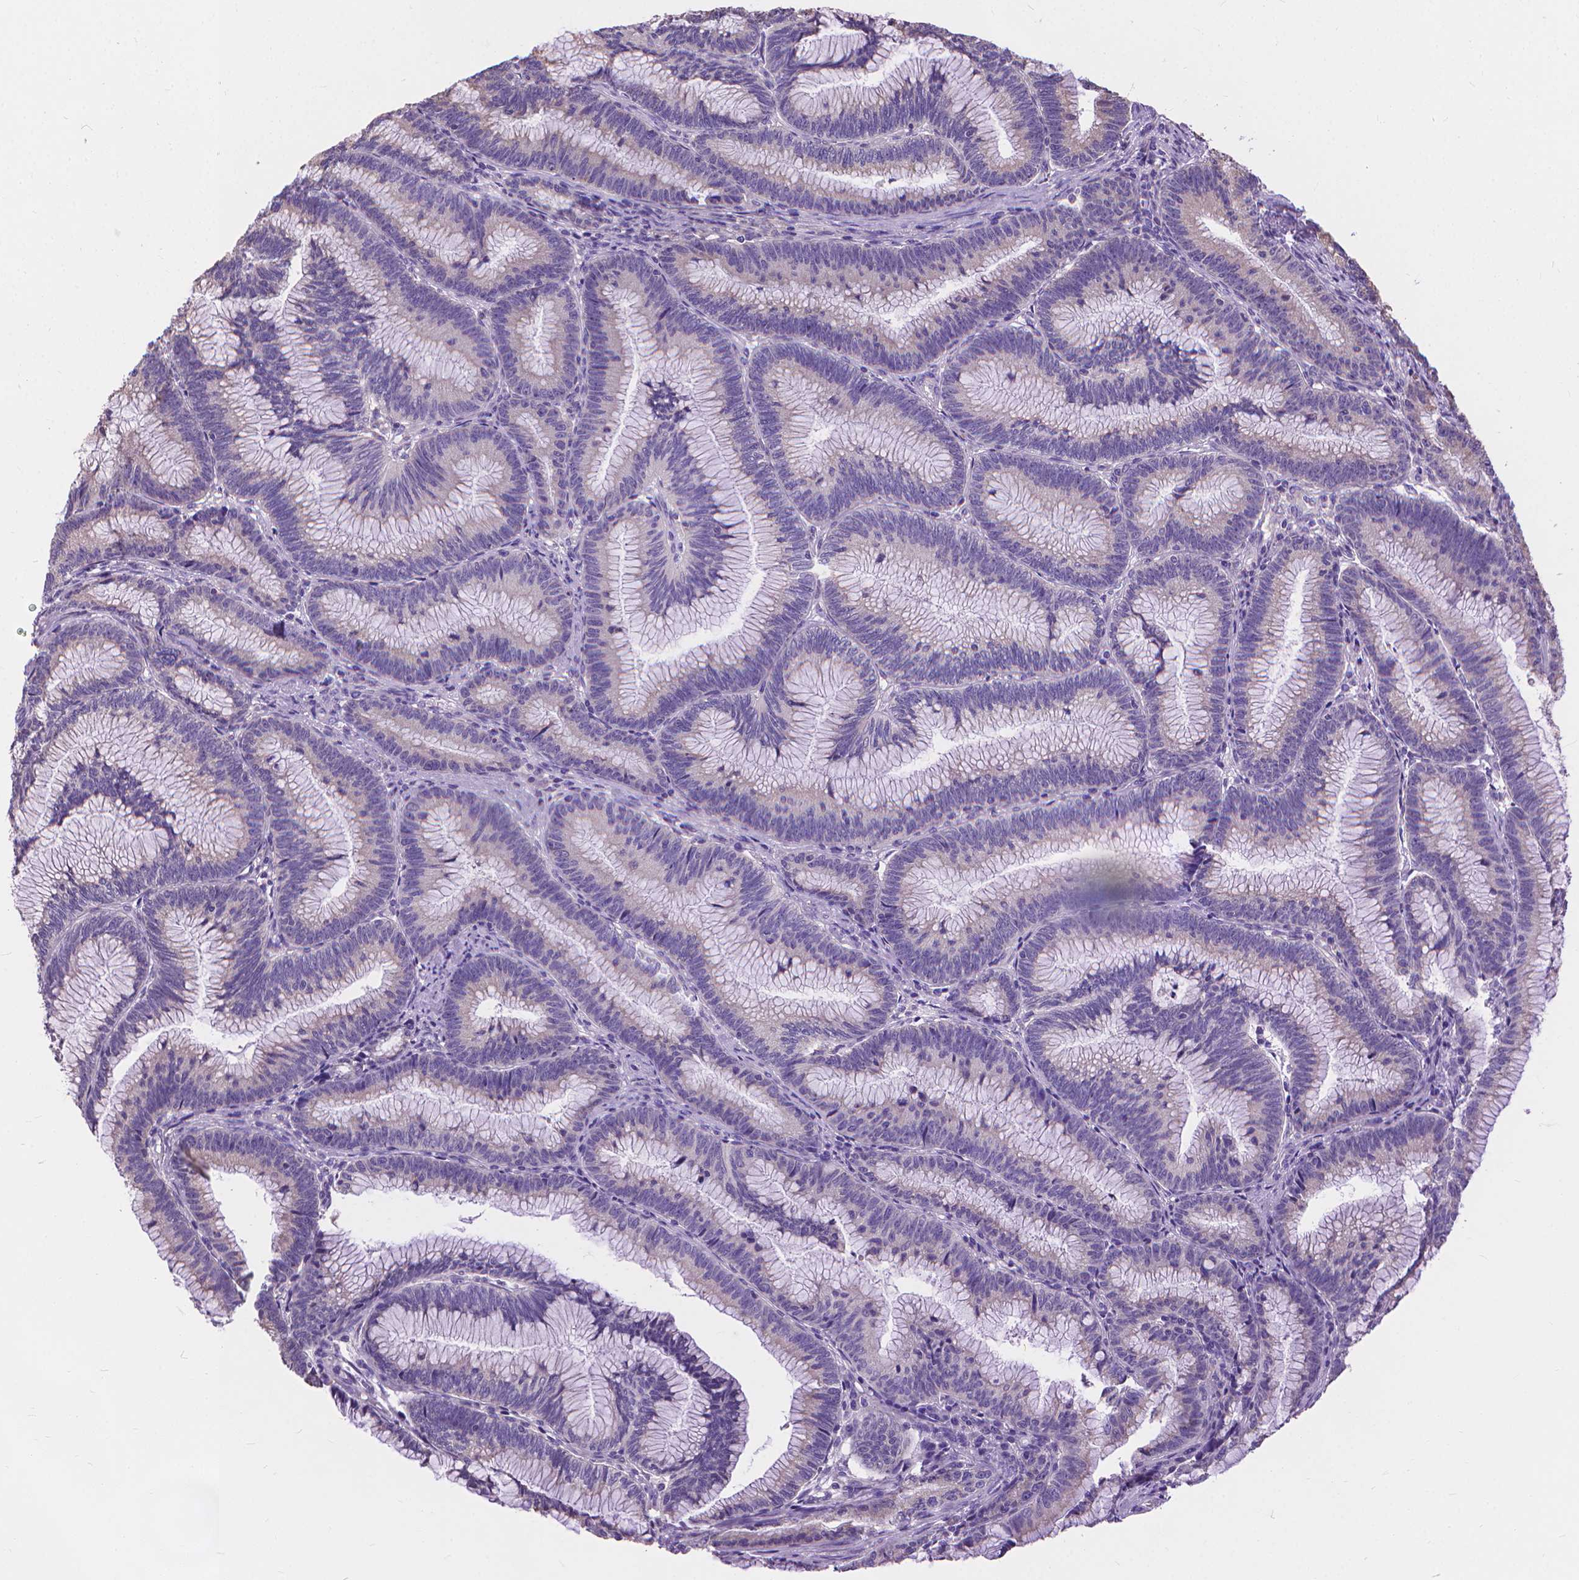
{"staining": {"intensity": "weak", "quantity": "25%-75%", "location": "cytoplasmic/membranous"}, "tissue": "colorectal cancer", "cell_type": "Tumor cells", "image_type": "cancer", "snomed": [{"axis": "morphology", "description": "Adenocarcinoma, NOS"}, {"axis": "topography", "description": "Colon"}], "caption": "A high-resolution histopathology image shows IHC staining of colorectal adenocarcinoma, which demonstrates weak cytoplasmic/membranous expression in about 25%-75% of tumor cells.", "gene": "SYN1", "patient": {"sex": "female", "age": 78}}